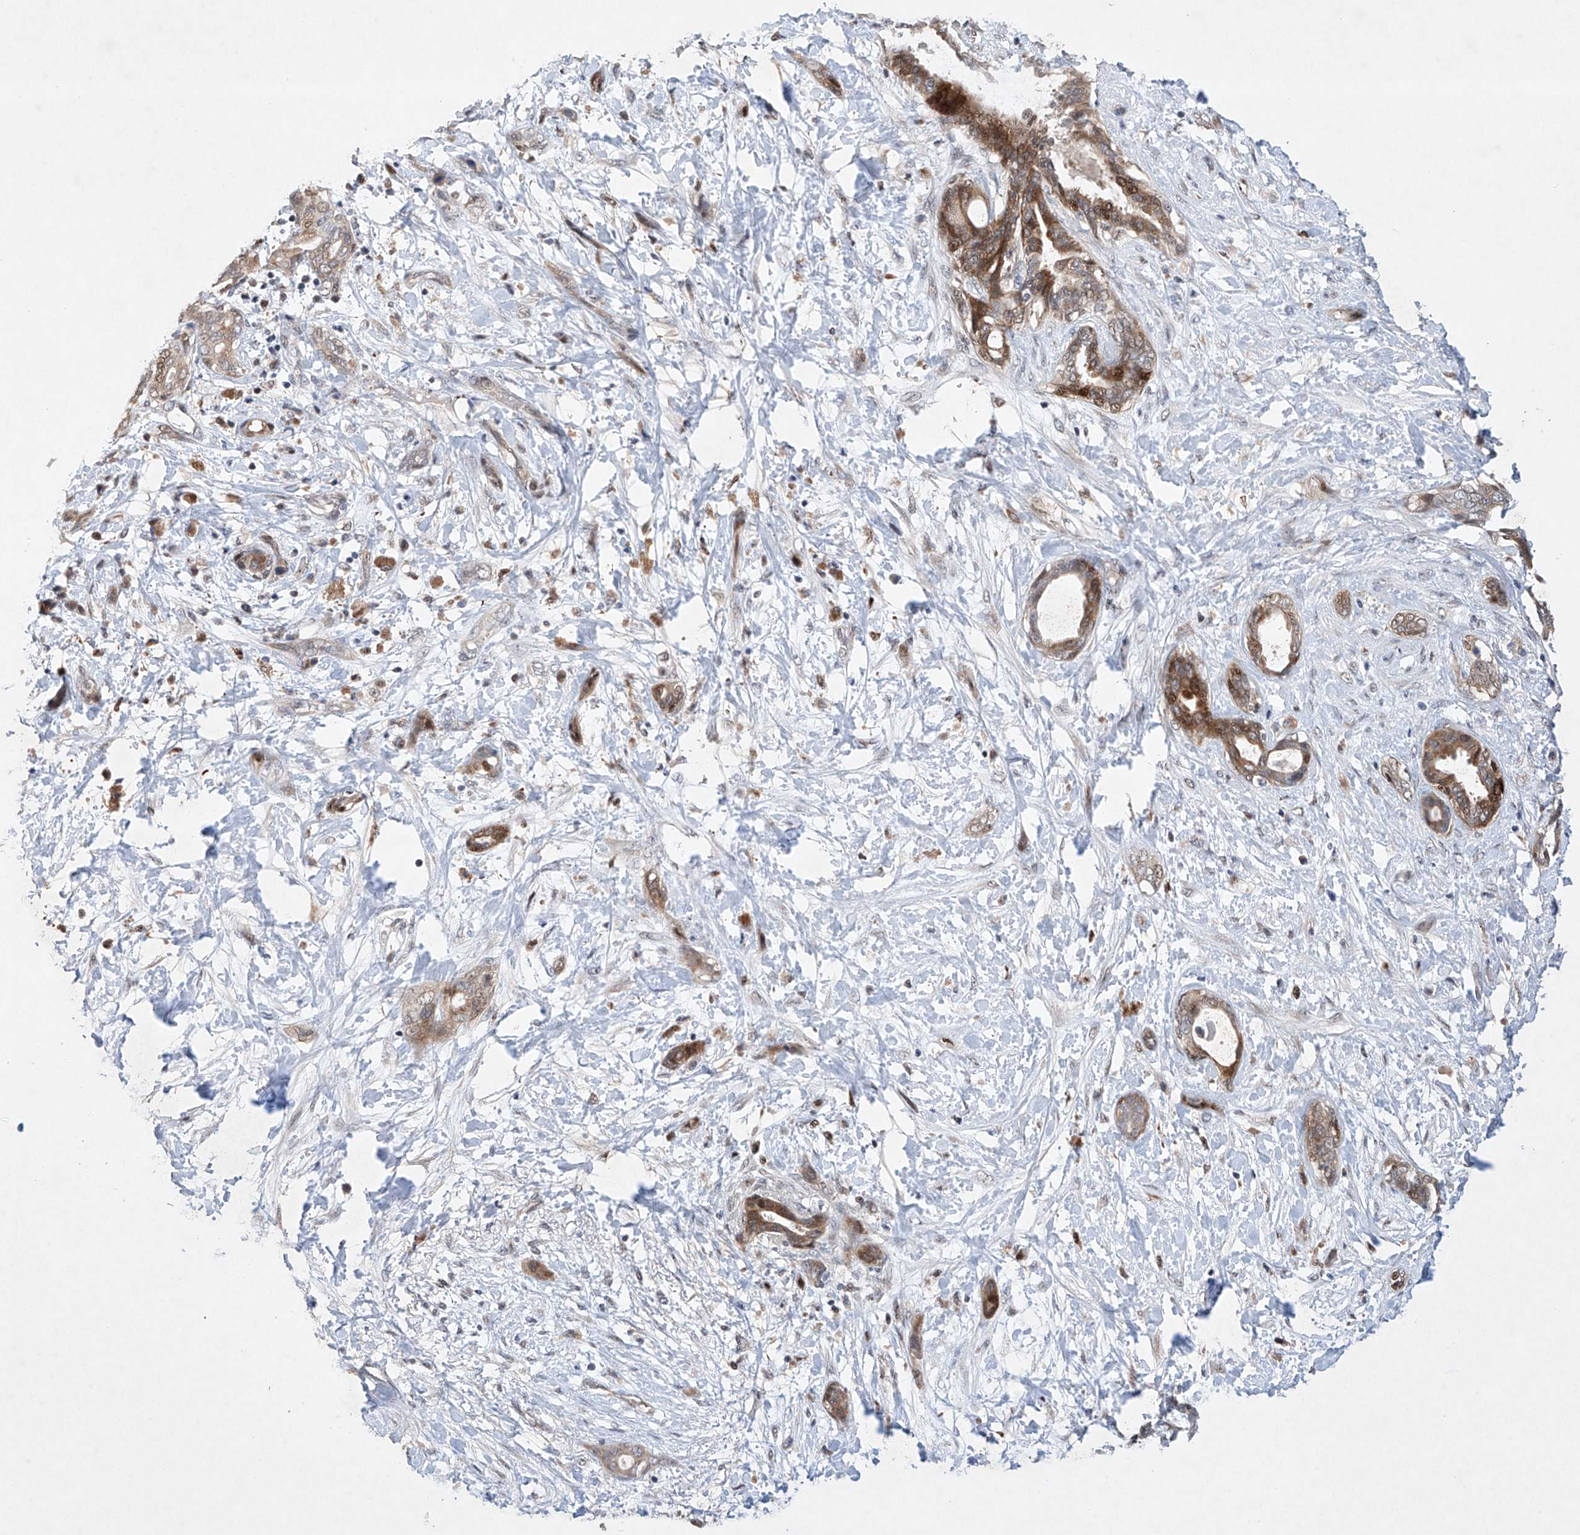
{"staining": {"intensity": "weak", "quantity": "25%-75%", "location": "cytoplasmic/membranous"}, "tissue": "pancreatic cancer", "cell_type": "Tumor cells", "image_type": "cancer", "snomed": [{"axis": "morphology", "description": "Normal tissue, NOS"}, {"axis": "morphology", "description": "Adenocarcinoma, NOS"}, {"axis": "topography", "description": "Pancreas"}, {"axis": "topography", "description": "Peripheral nerve tissue"}], "caption": "Immunohistochemical staining of human pancreatic cancer shows low levels of weak cytoplasmic/membranous protein expression in approximately 25%-75% of tumor cells. (Brightfield microscopy of DAB IHC at high magnification).", "gene": "AFG1L", "patient": {"sex": "female", "age": 63}}